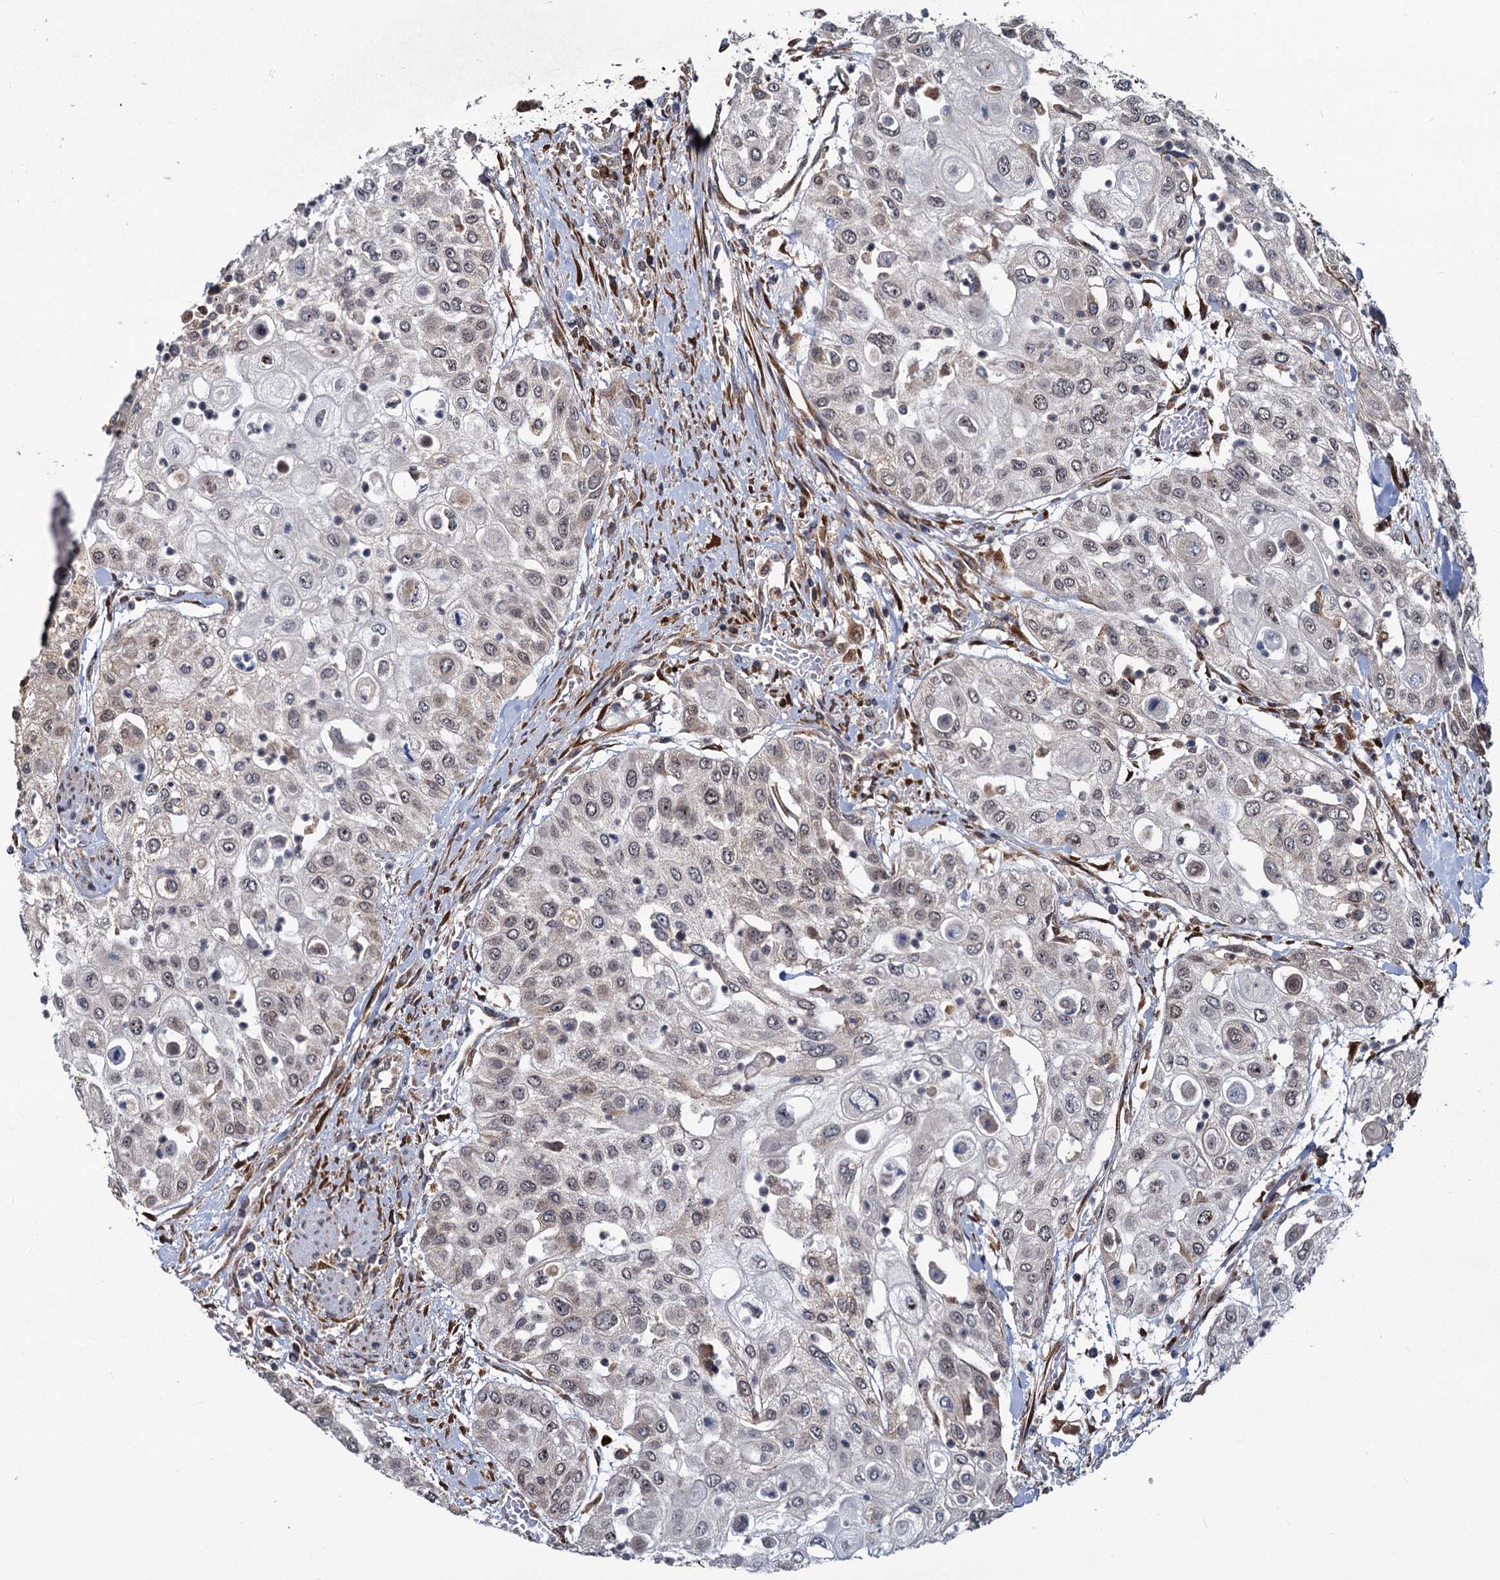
{"staining": {"intensity": "weak", "quantity": "25%-75%", "location": "cytoplasmic/membranous"}, "tissue": "urothelial cancer", "cell_type": "Tumor cells", "image_type": "cancer", "snomed": [{"axis": "morphology", "description": "Urothelial carcinoma, High grade"}, {"axis": "topography", "description": "Urinary bladder"}], "caption": "High-power microscopy captured an IHC micrograph of urothelial carcinoma (high-grade), revealing weak cytoplasmic/membranous expression in about 25%-75% of tumor cells. Using DAB (brown) and hematoxylin (blue) stains, captured at high magnification using brightfield microscopy.", "gene": "SAAL1", "patient": {"sex": "female", "age": 79}}